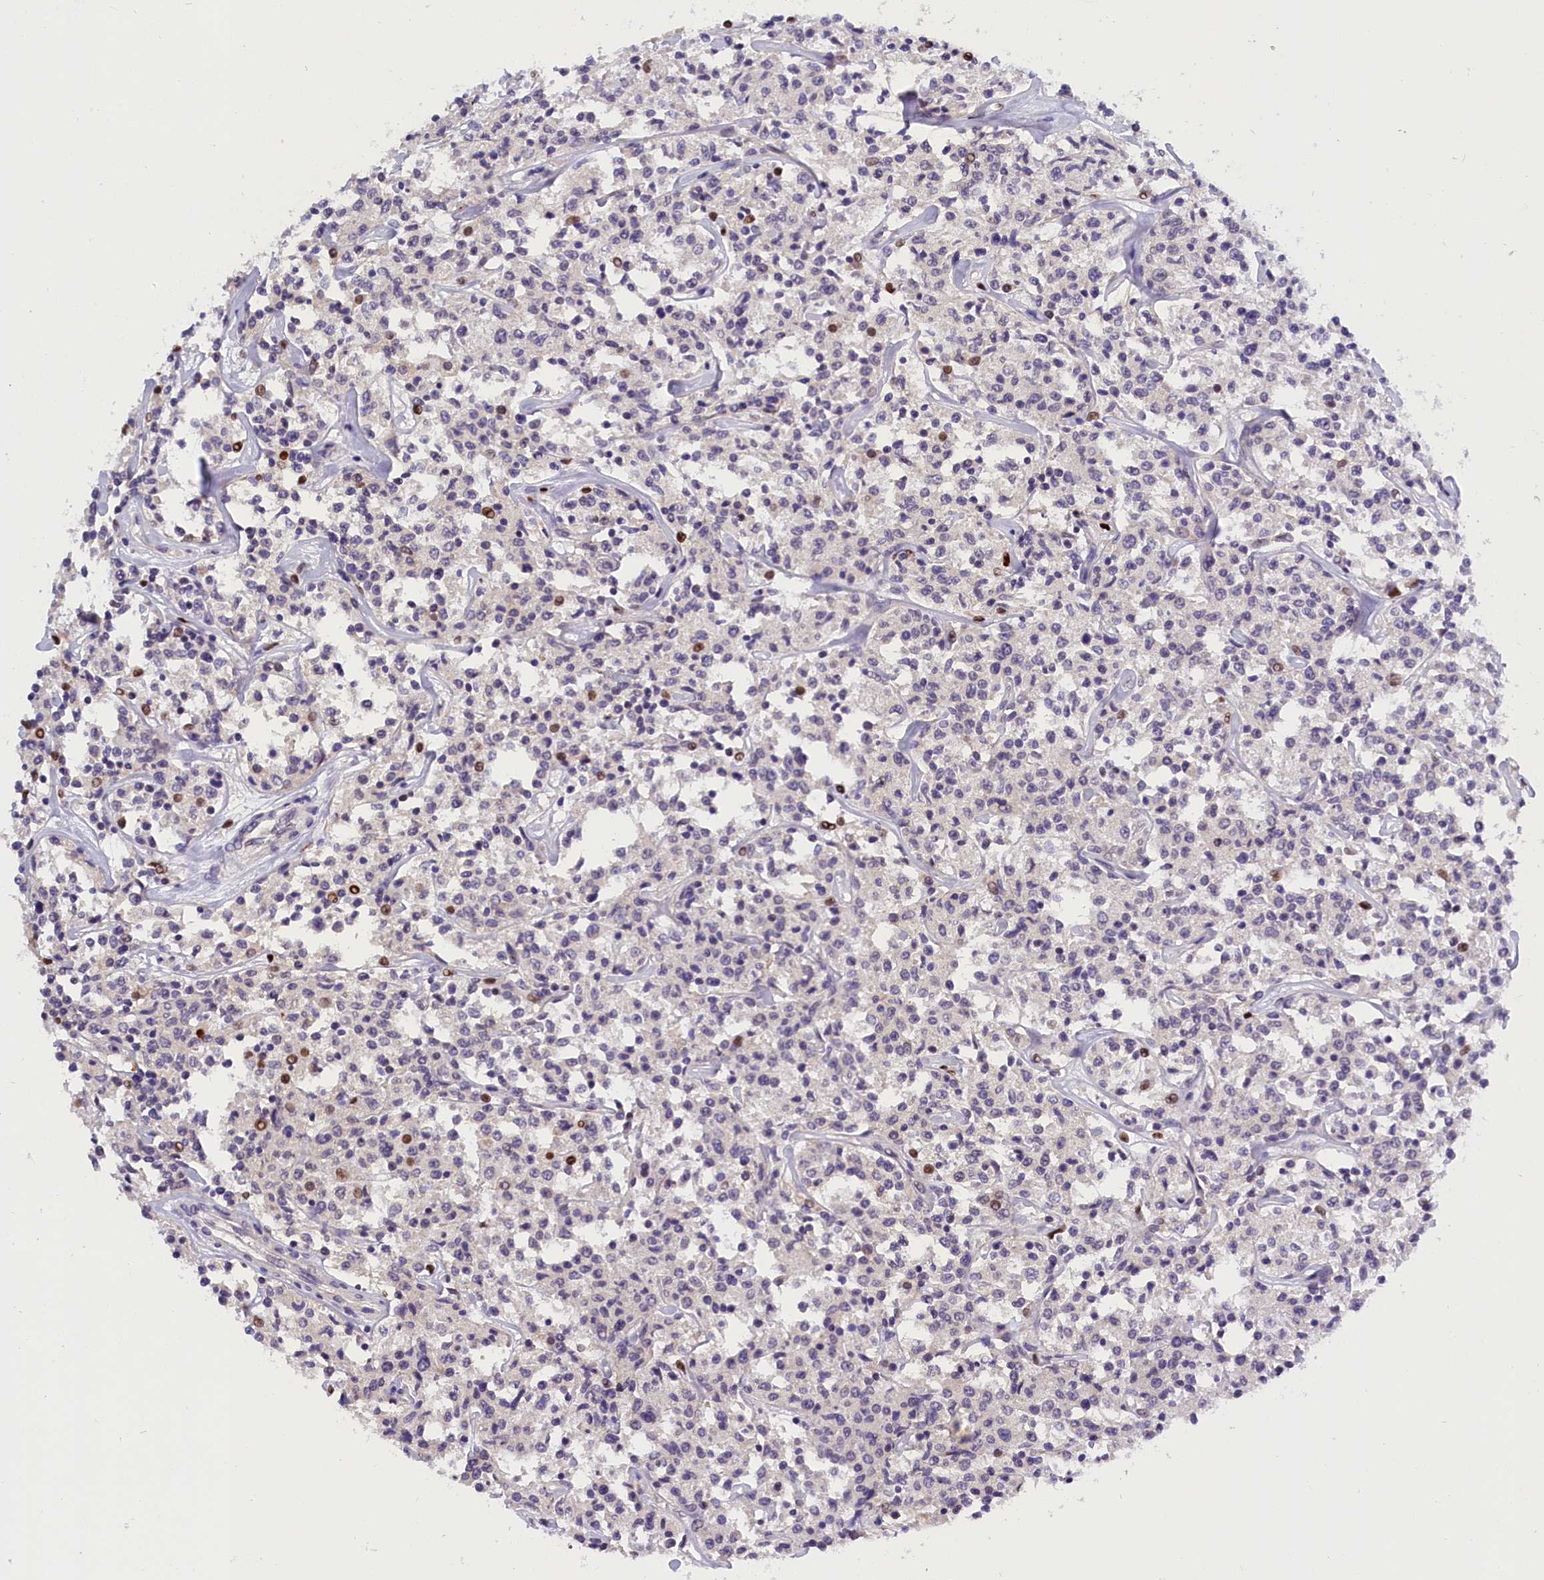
{"staining": {"intensity": "negative", "quantity": "none", "location": "none"}, "tissue": "lymphoma", "cell_type": "Tumor cells", "image_type": "cancer", "snomed": [{"axis": "morphology", "description": "Malignant lymphoma, non-Hodgkin's type, Low grade"}, {"axis": "topography", "description": "Small intestine"}], "caption": "An IHC photomicrograph of malignant lymphoma, non-Hodgkin's type (low-grade) is shown. There is no staining in tumor cells of malignant lymphoma, non-Hodgkin's type (low-grade).", "gene": "BTBD9", "patient": {"sex": "female", "age": 59}}